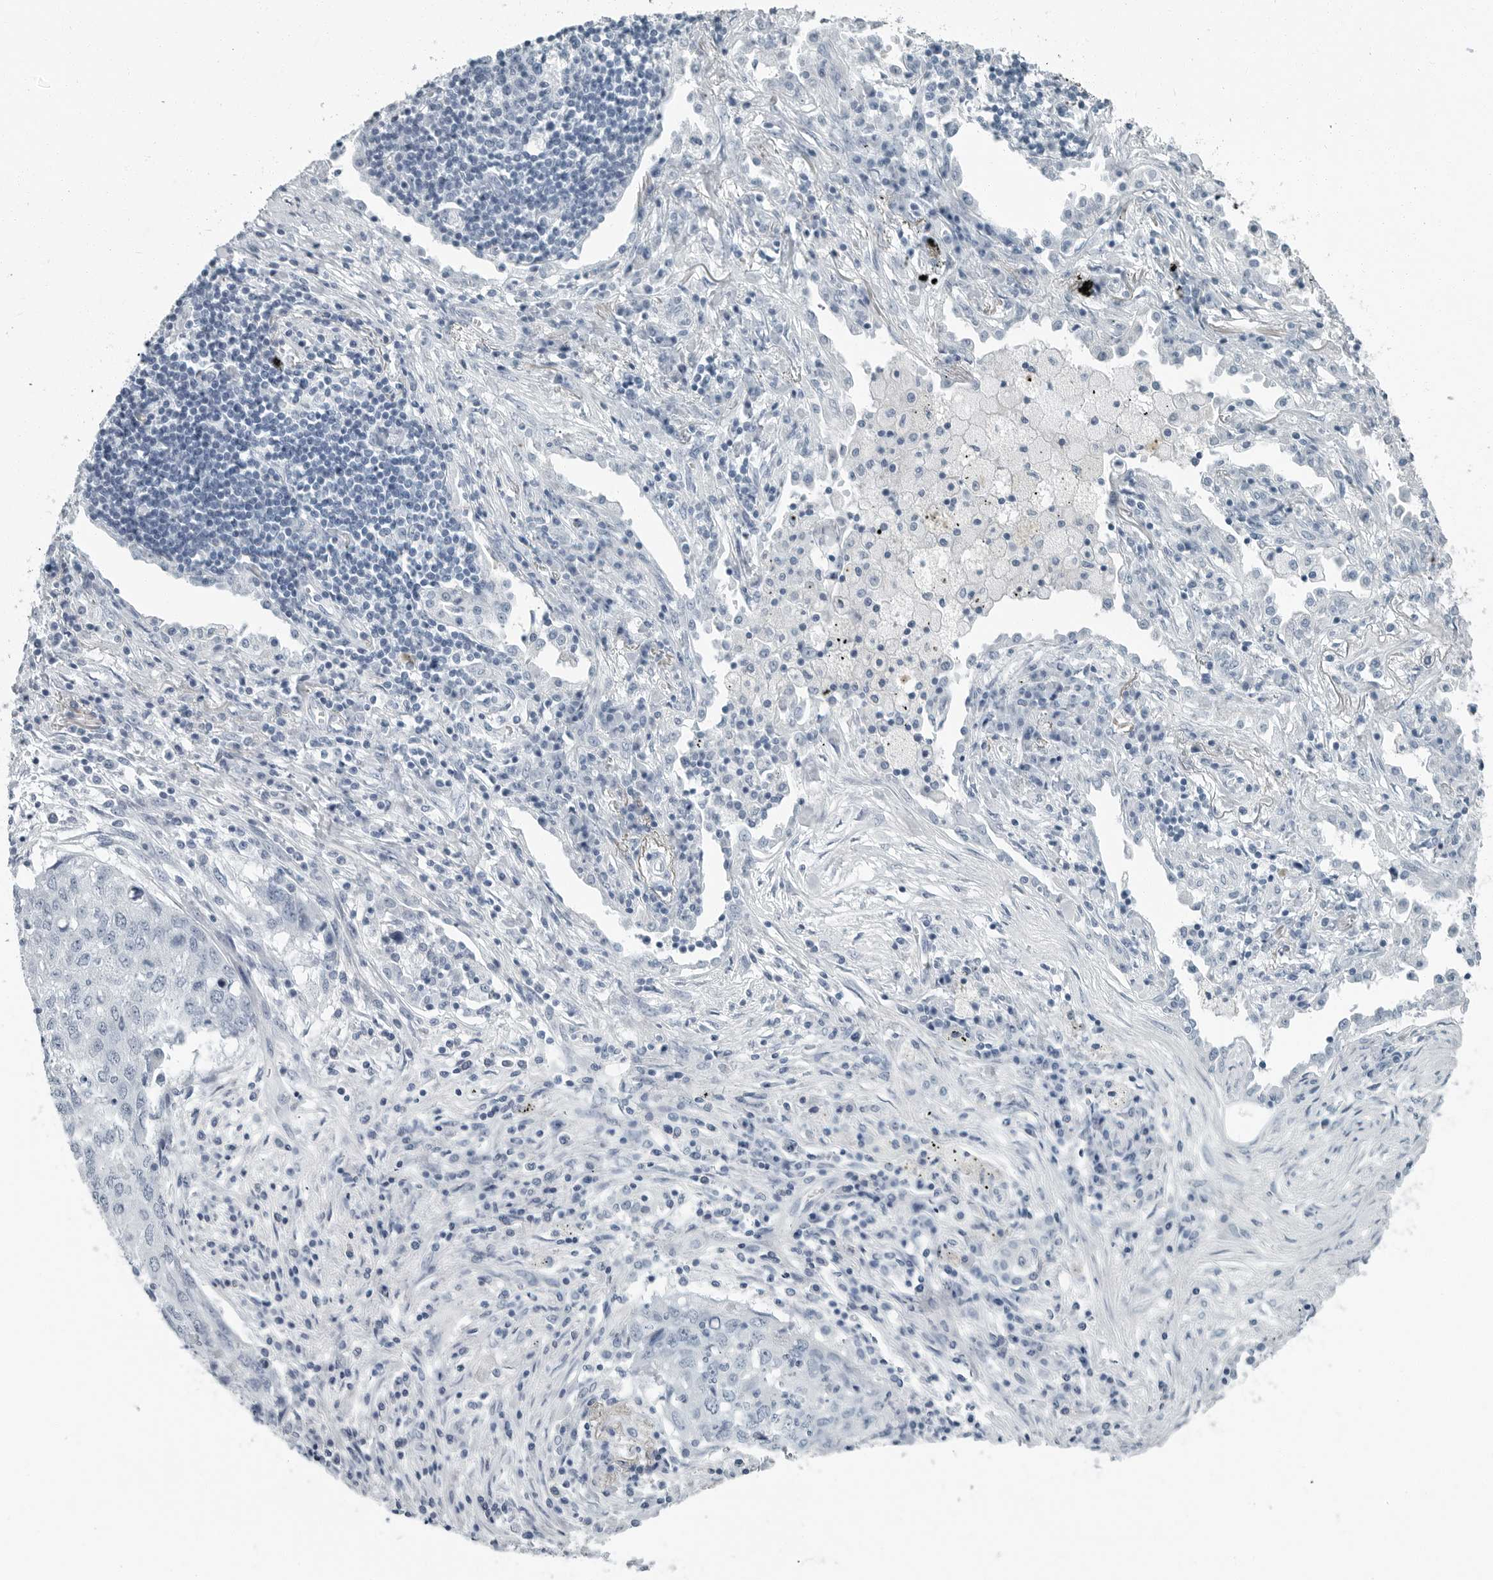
{"staining": {"intensity": "negative", "quantity": "none", "location": "none"}, "tissue": "lung cancer", "cell_type": "Tumor cells", "image_type": "cancer", "snomed": [{"axis": "morphology", "description": "Squamous cell carcinoma, NOS"}, {"axis": "topography", "description": "Lung"}], "caption": "Tumor cells are negative for protein expression in human lung squamous cell carcinoma.", "gene": "ZPBP2", "patient": {"sex": "female", "age": 63}}